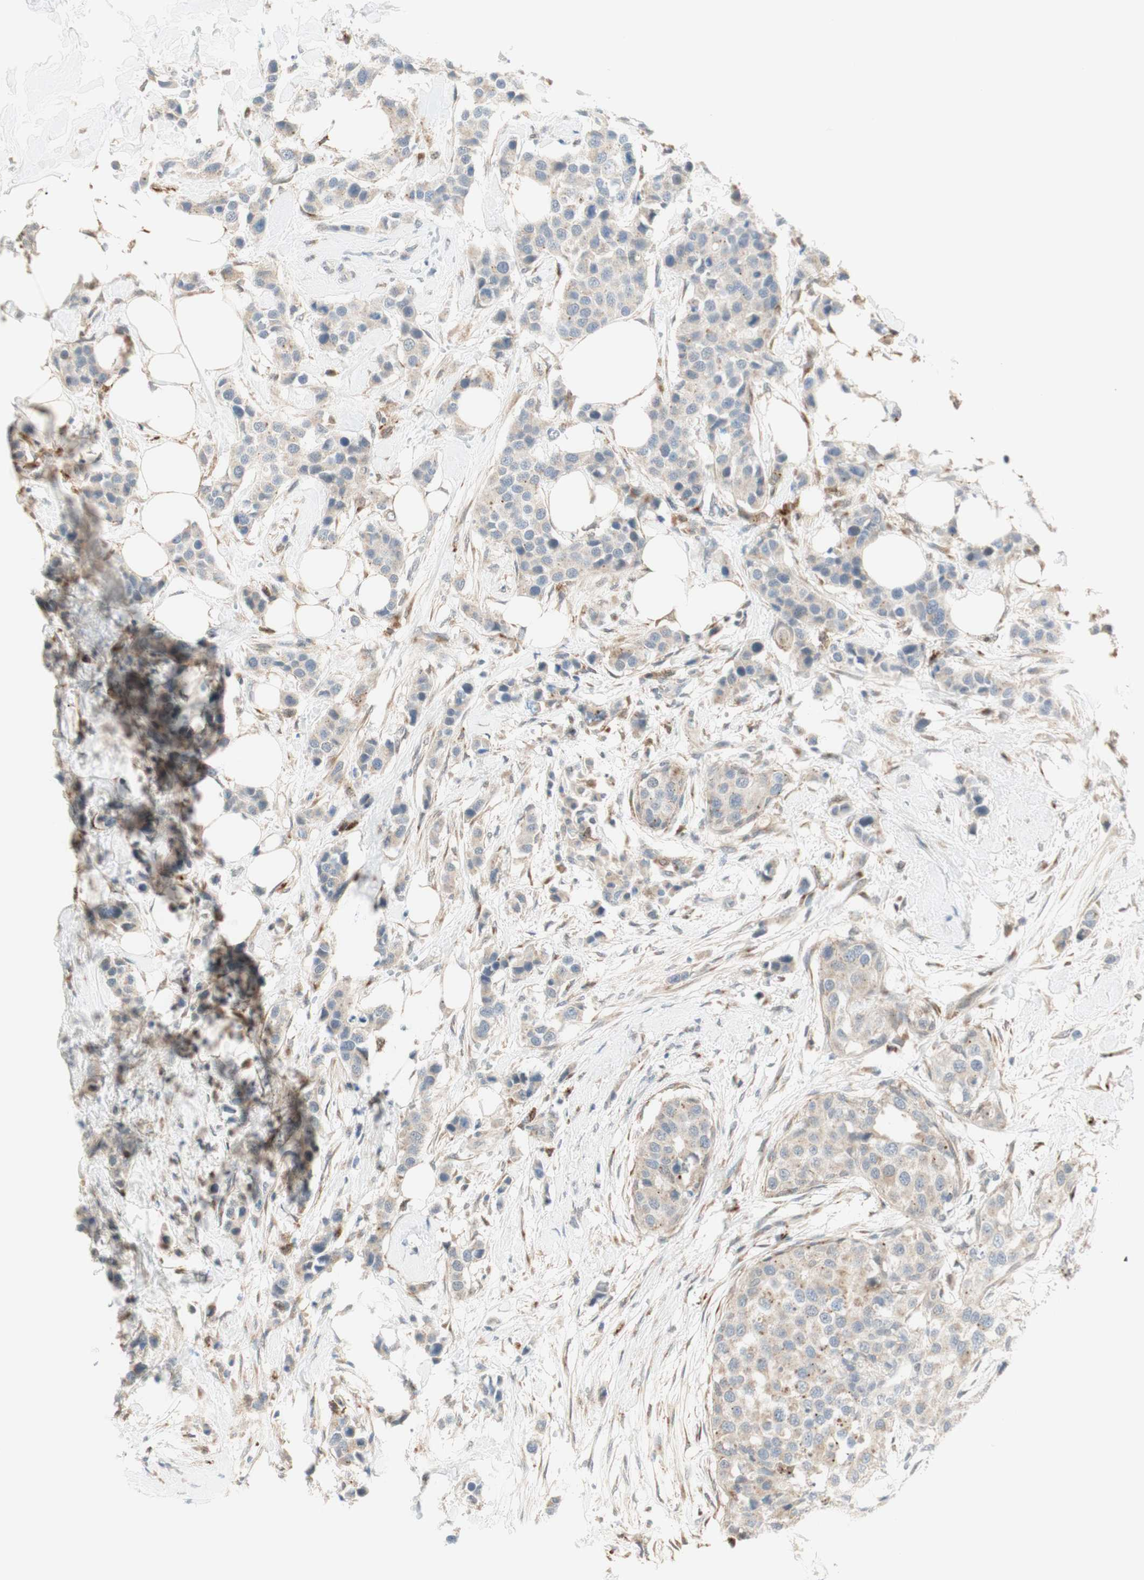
{"staining": {"intensity": "weak", "quantity": ">75%", "location": "cytoplasmic/membranous"}, "tissue": "breast cancer", "cell_type": "Tumor cells", "image_type": "cancer", "snomed": [{"axis": "morphology", "description": "Normal tissue, NOS"}, {"axis": "morphology", "description": "Duct carcinoma"}, {"axis": "topography", "description": "Breast"}], "caption": "Breast cancer stained for a protein (brown) exhibits weak cytoplasmic/membranous positive staining in approximately >75% of tumor cells.", "gene": "GAPT", "patient": {"sex": "female", "age": 50}}